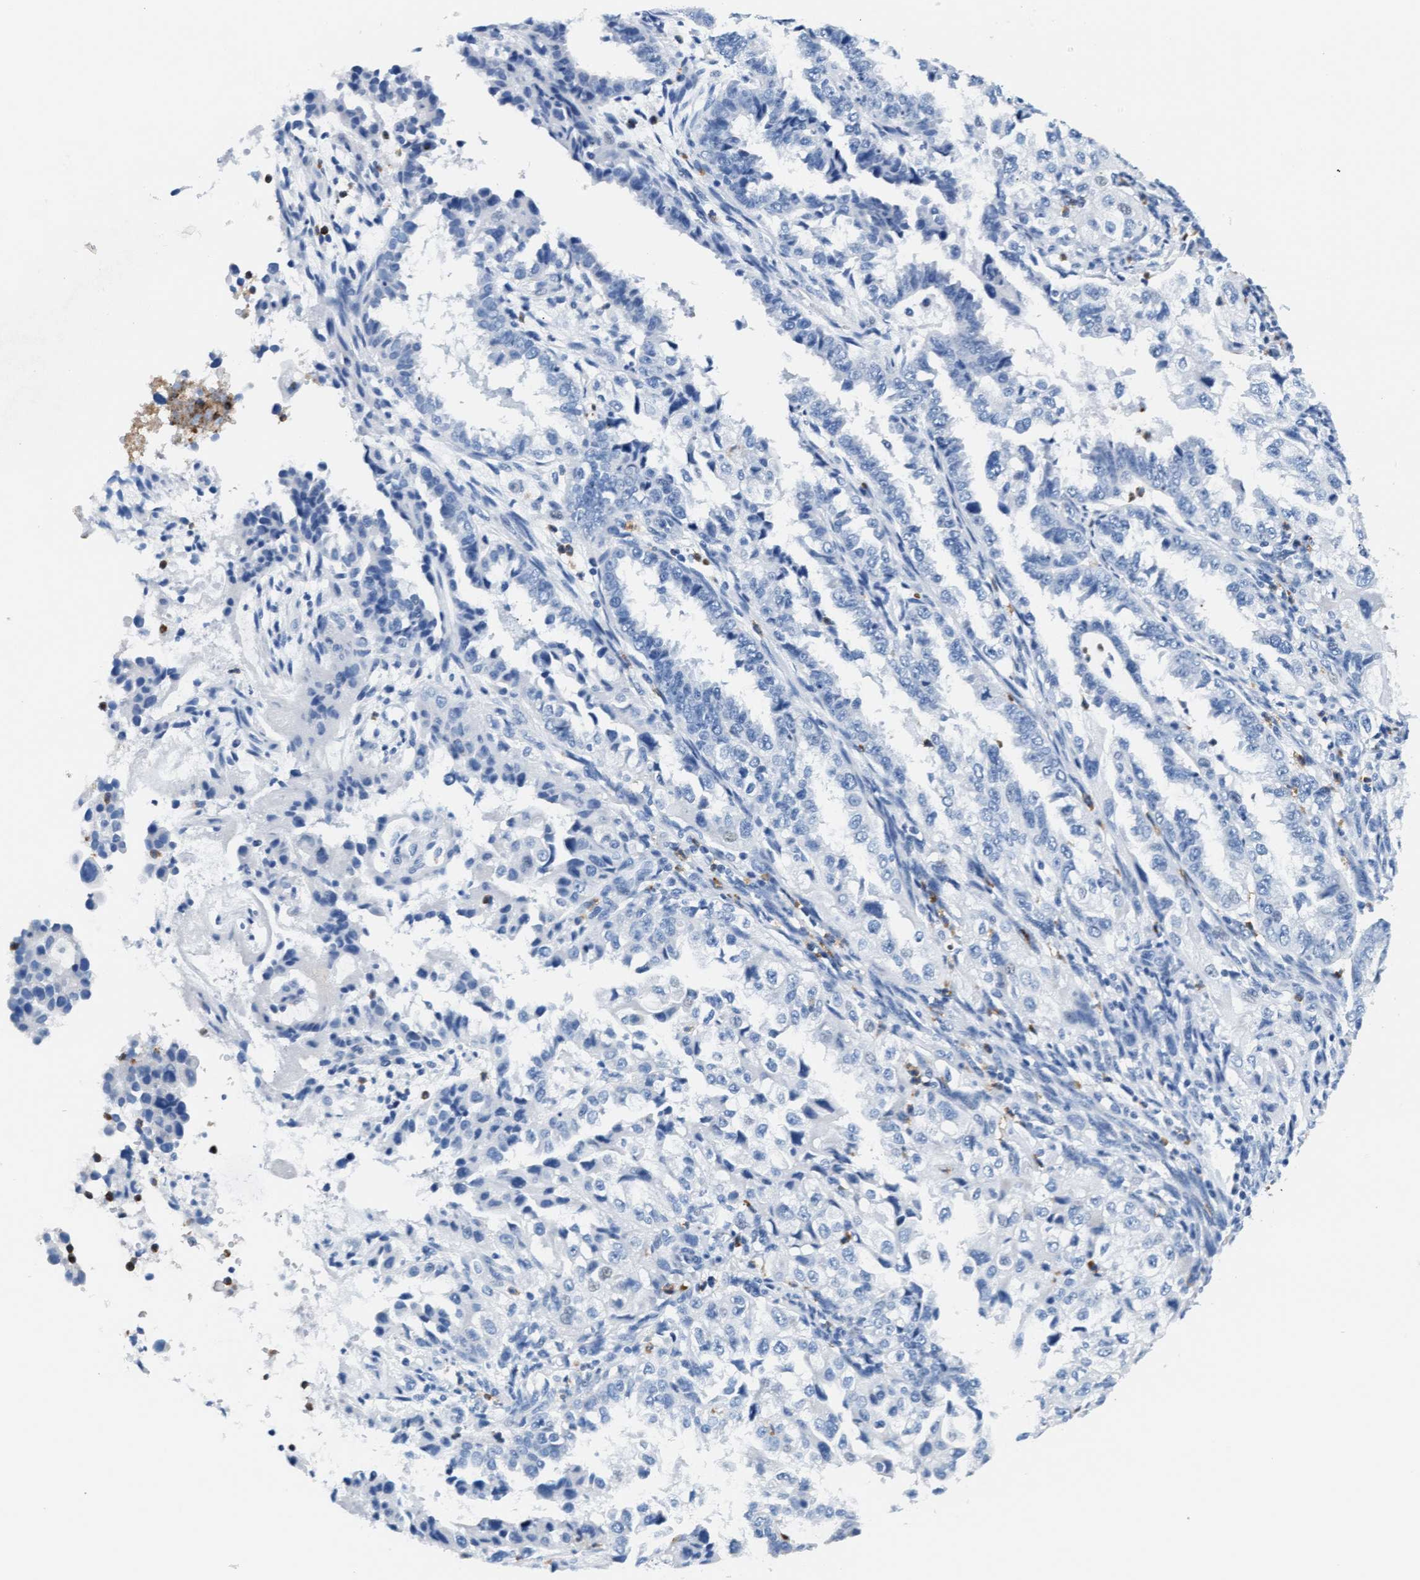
{"staining": {"intensity": "negative", "quantity": "none", "location": "none"}, "tissue": "endometrial cancer", "cell_type": "Tumor cells", "image_type": "cancer", "snomed": [{"axis": "morphology", "description": "Adenocarcinoma, NOS"}, {"axis": "topography", "description": "Endometrium"}], "caption": "Tumor cells show no significant protein staining in adenocarcinoma (endometrial).", "gene": "MMP8", "patient": {"sex": "female", "age": 85}}